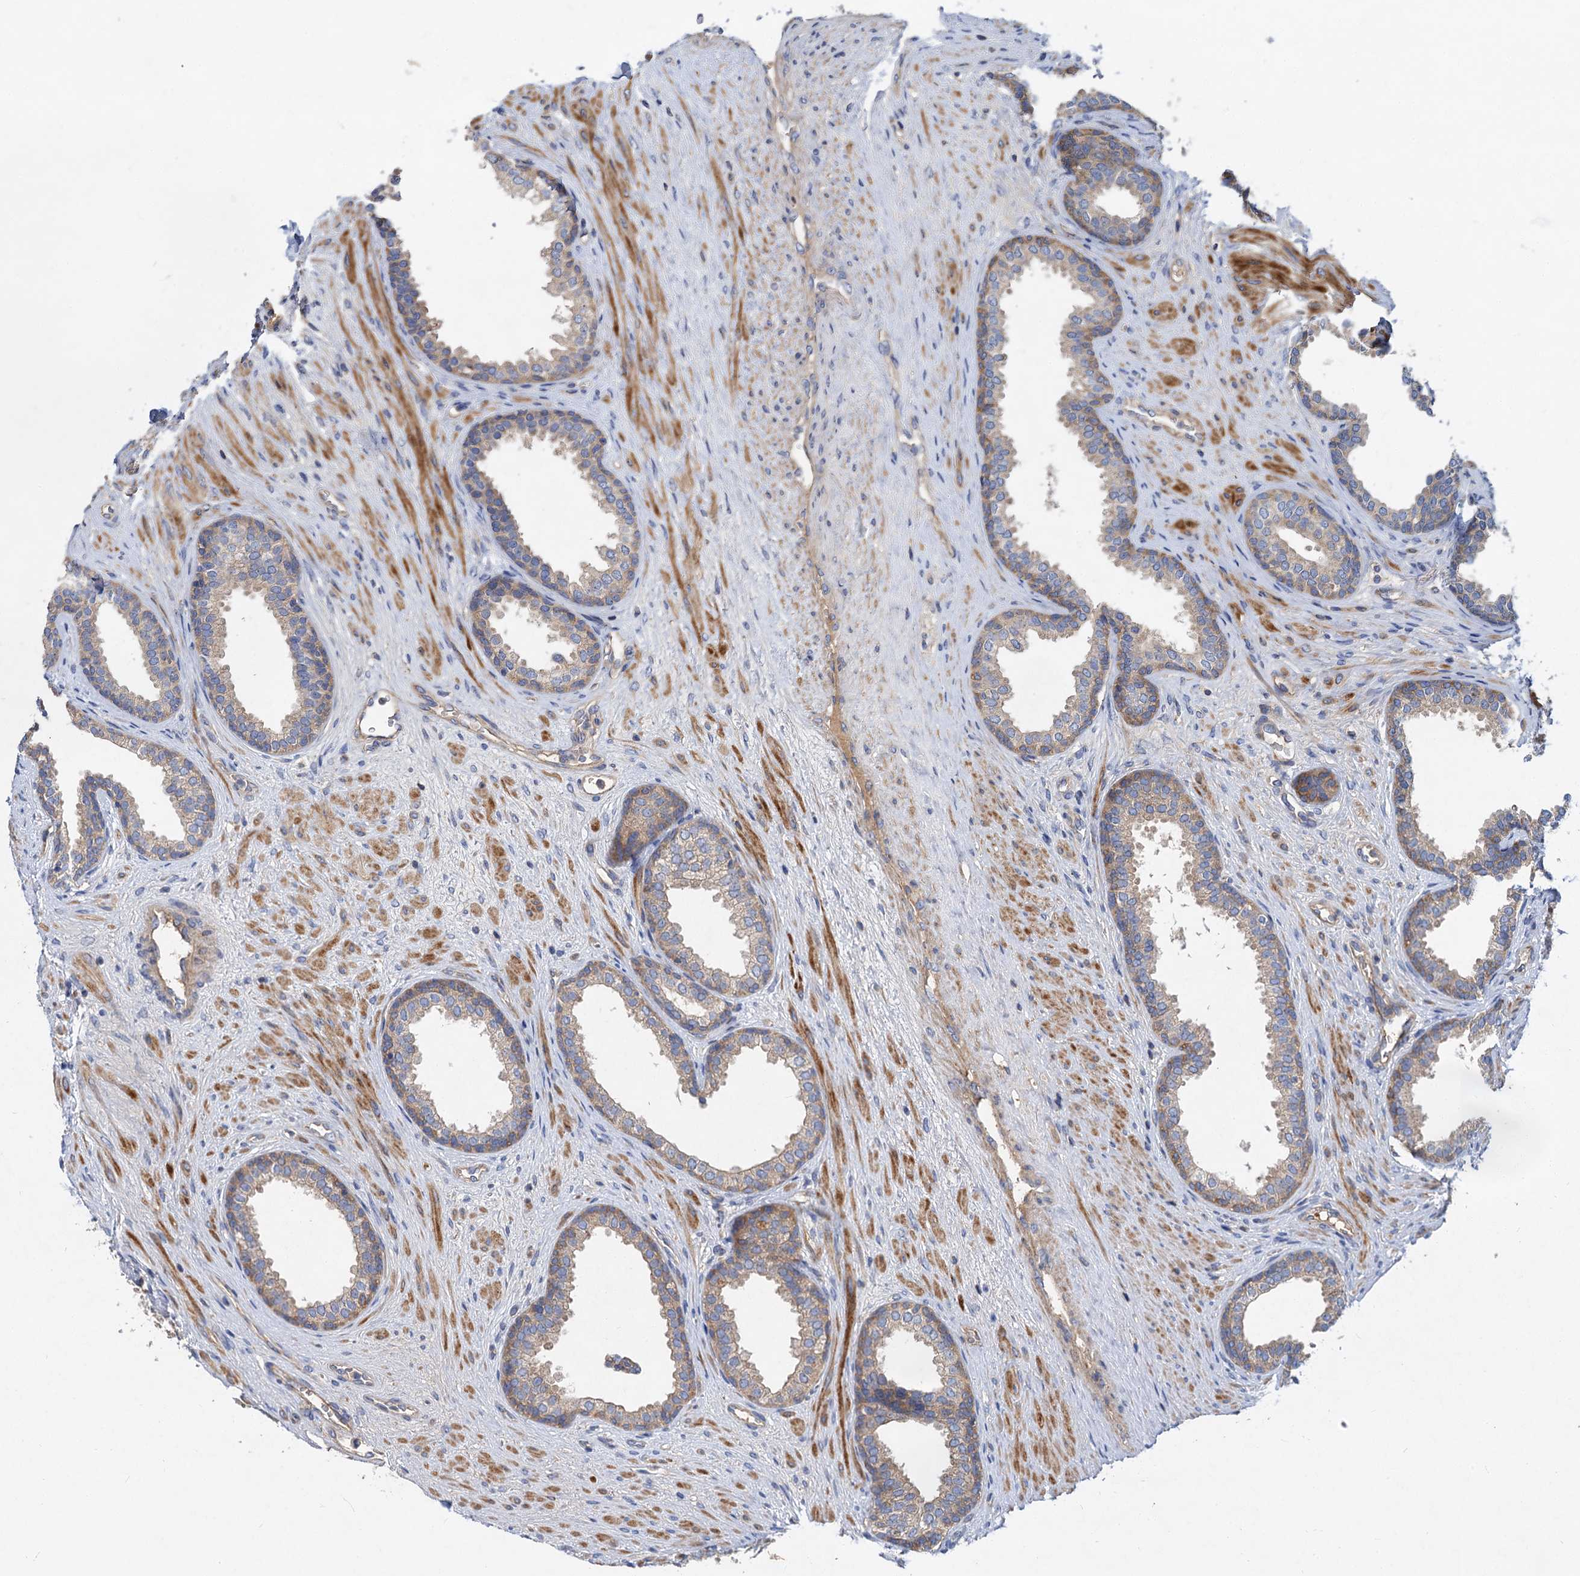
{"staining": {"intensity": "weak", "quantity": ">75%", "location": "cytoplasmic/membranous"}, "tissue": "prostate", "cell_type": "Glandular cells", "image_type": "normal", "snomed": [{"axis": "morphology", "description": "Normal tissue, NOS"}, {"axis": "topography", "description": "Prostate"}], "caption": "A low amount of weak cytoplasmic/membranous expression is present in approximately >75% of glandular cells in normal prostate.", "gene": "ALKBH7", "patient": {"sex": "male", "age": 76}}